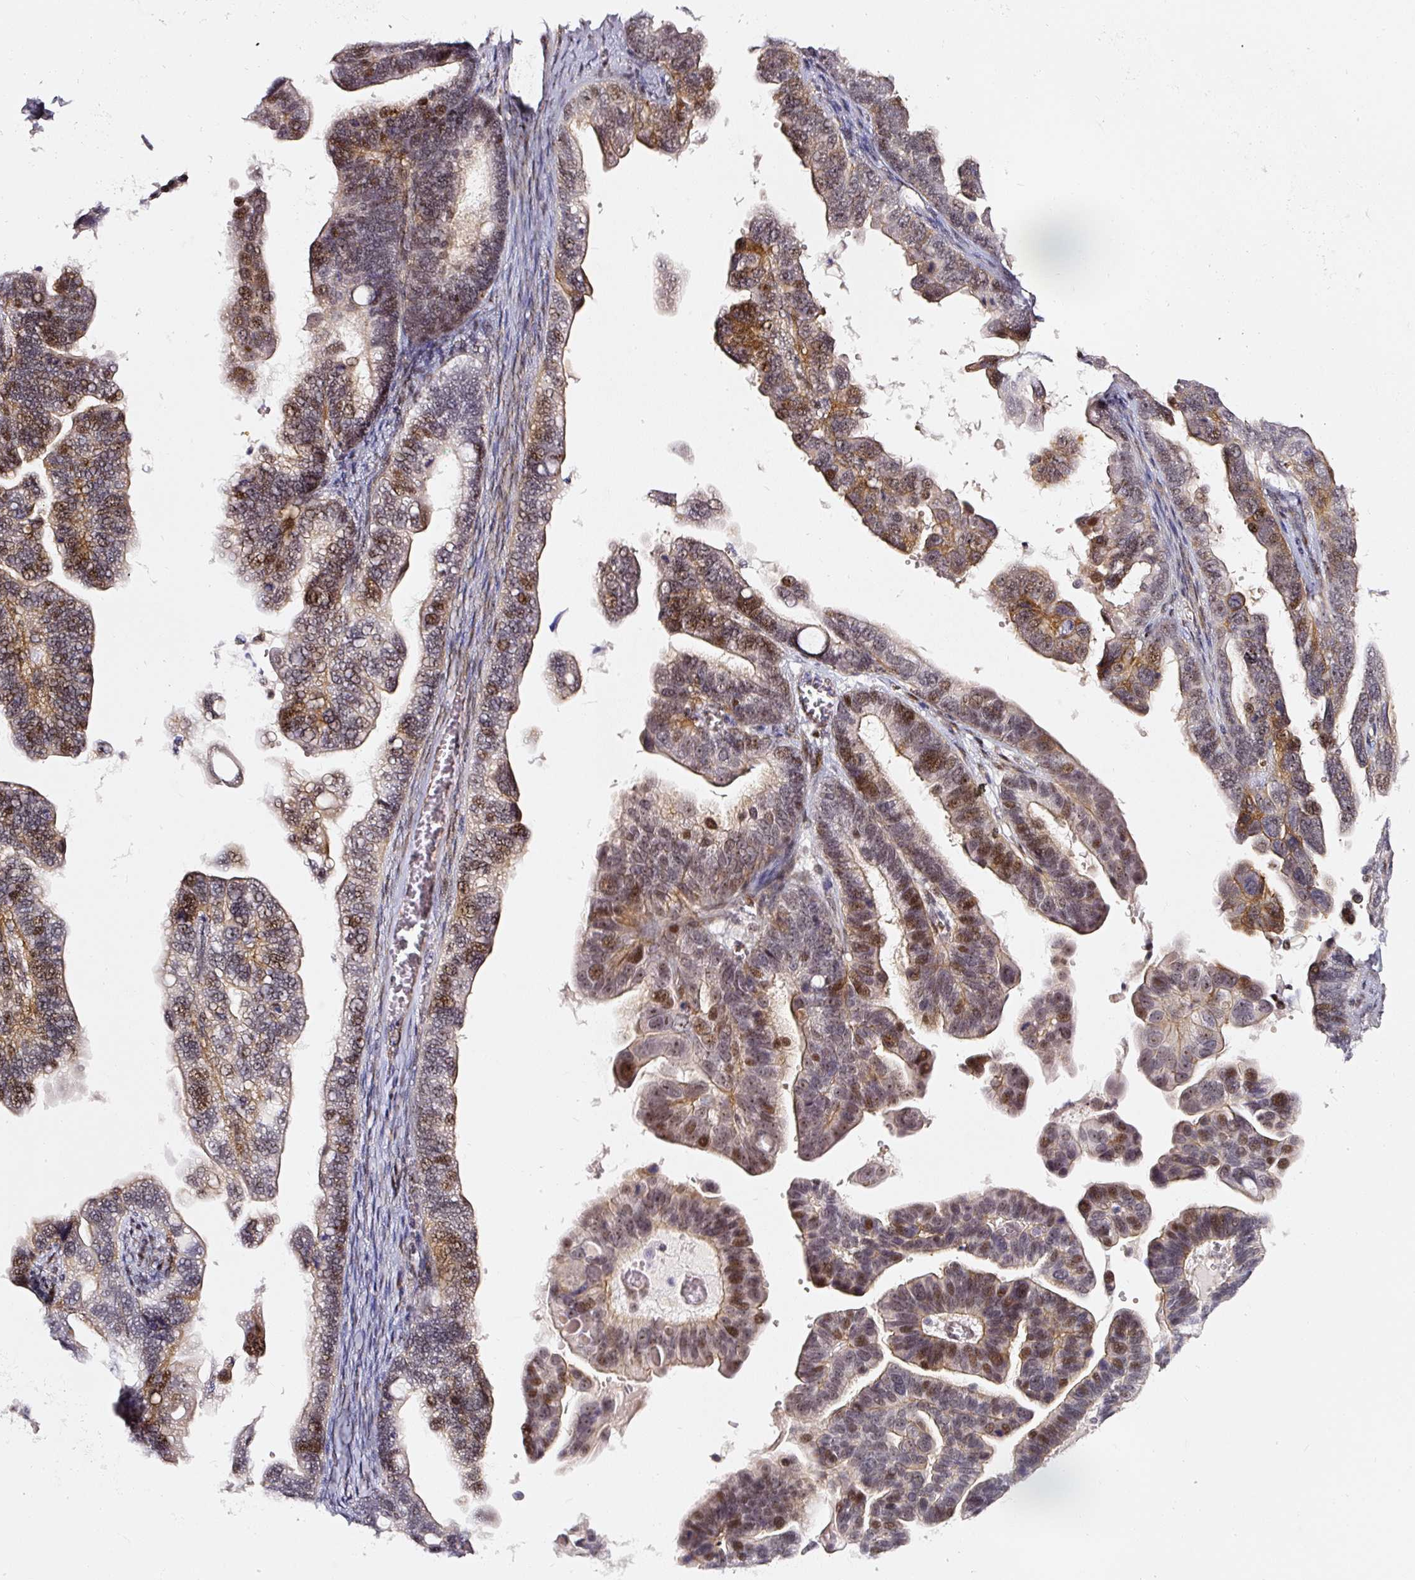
{"staining": {"intensity": "moderate", "quantity": "25%-75%", "location": "nuclear"}, "tissue": "ovarian cancer", "cell_type": "Tumor cells", "image_type": "cancer", "snomed": [{"axis": "morphology", "description": "Cystadenocarcinoma, serous, NOS"}, {"axis": "topography", "description": "Ovary"}], "caption": "Moderate nuclear expression for a protein is seen in about 25%-75% of tumor cells of ovarian cancer (serous cystadenocarcinoma) using IHC.", "gene": "MXRA8", "patient": {"sex": "female", "age": 56}}